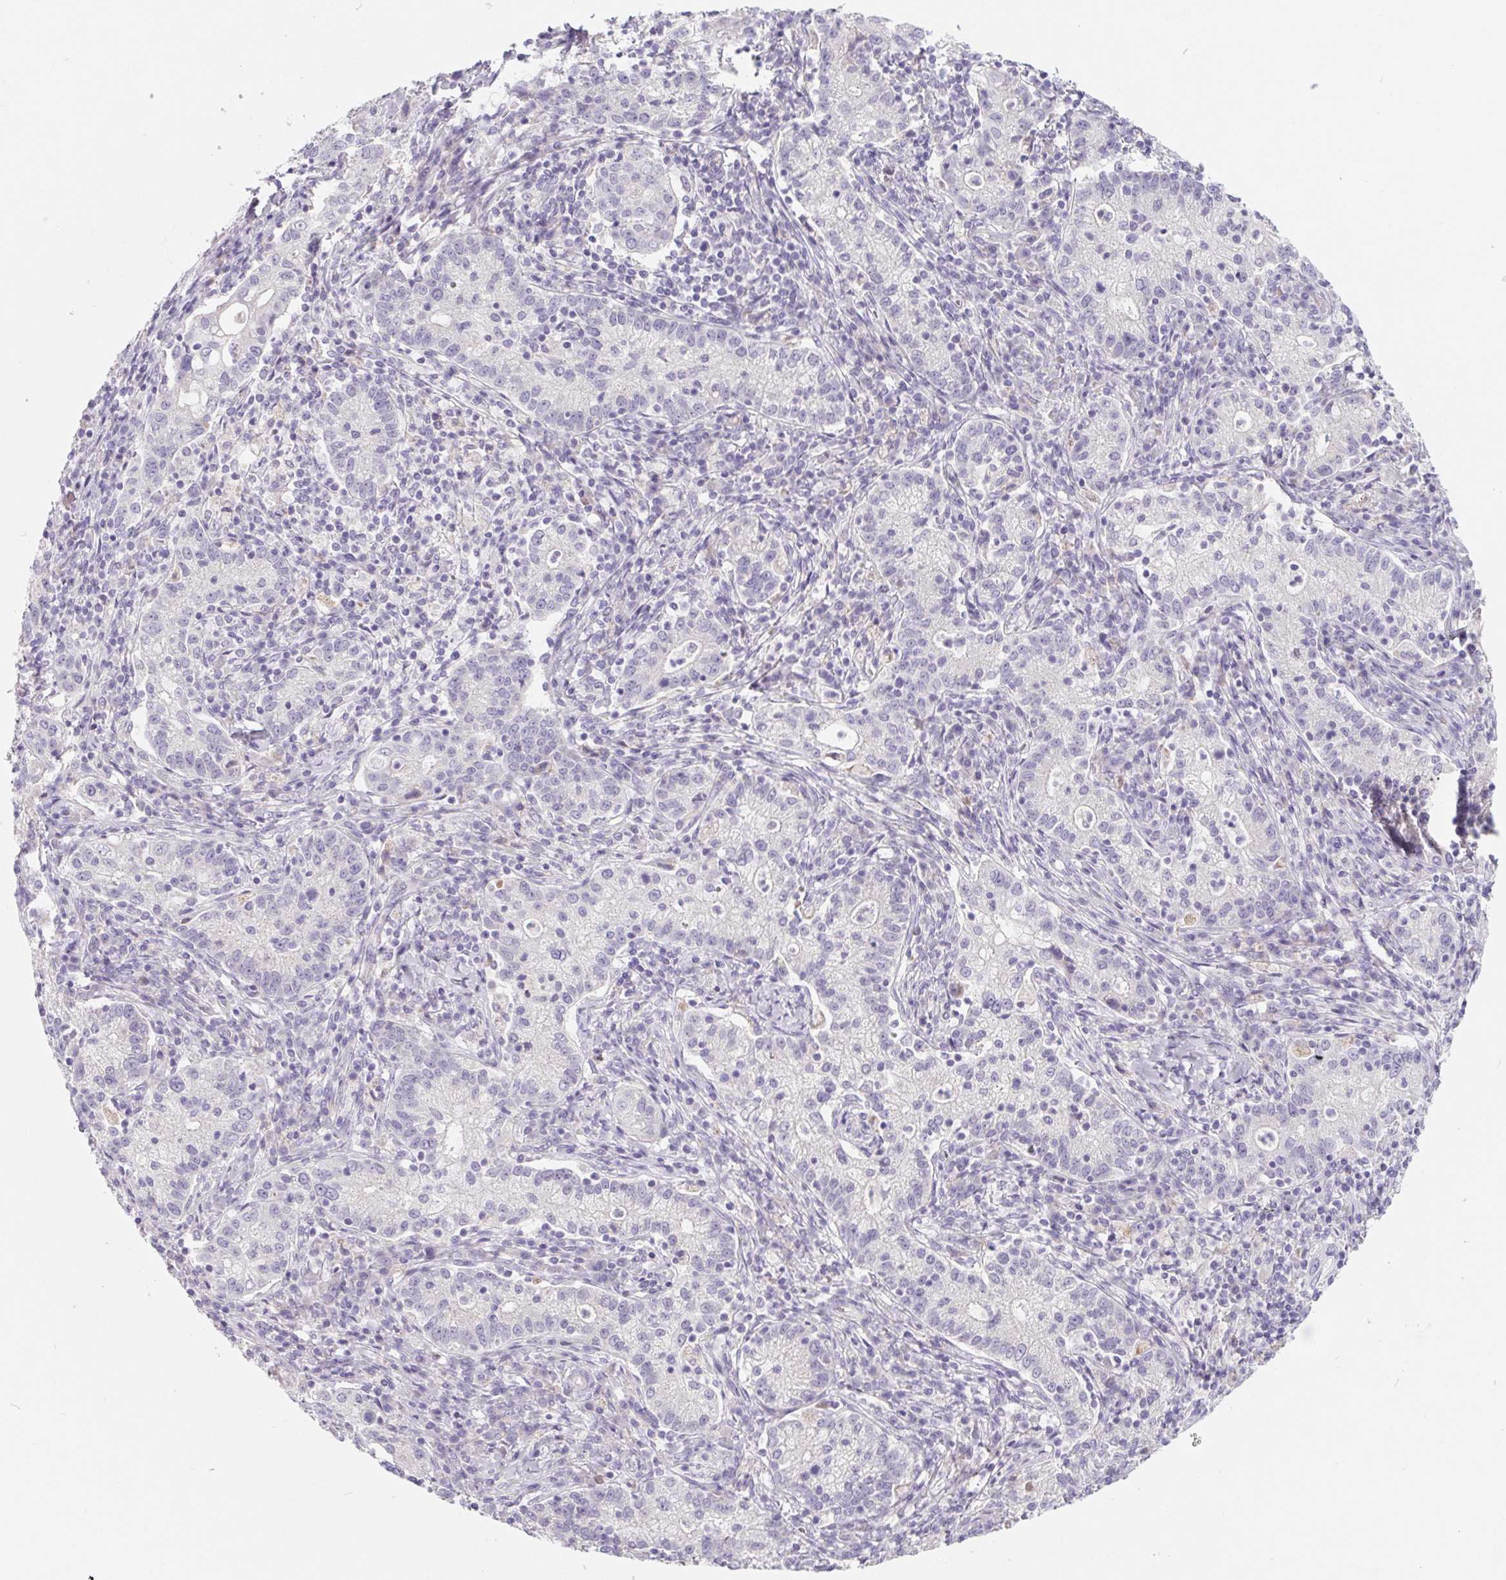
{"staining": {"intensity": "negative", "quantity": "none", "location": "none"}, "tissue": "cervical cancer", "cell_type": "Tumor cells", "image_type": "cancer", "snomed": [{"axis": "morphology", "description": "Normal tissue, NOS"}, {"axis": "morphology", "description": "Adenocarcinoma, NOS"}, {"axis": "topography", "description": "Cervix"}], "caption": "Immunohistochemistry photomicrograph of neoplastic tissue: cervical cancer (adenocarcinoma) stained with DAB shows no significant protein expression in tumor cells.", "gene": "LPA", "patient": {"sex": "female", "age": 44}}